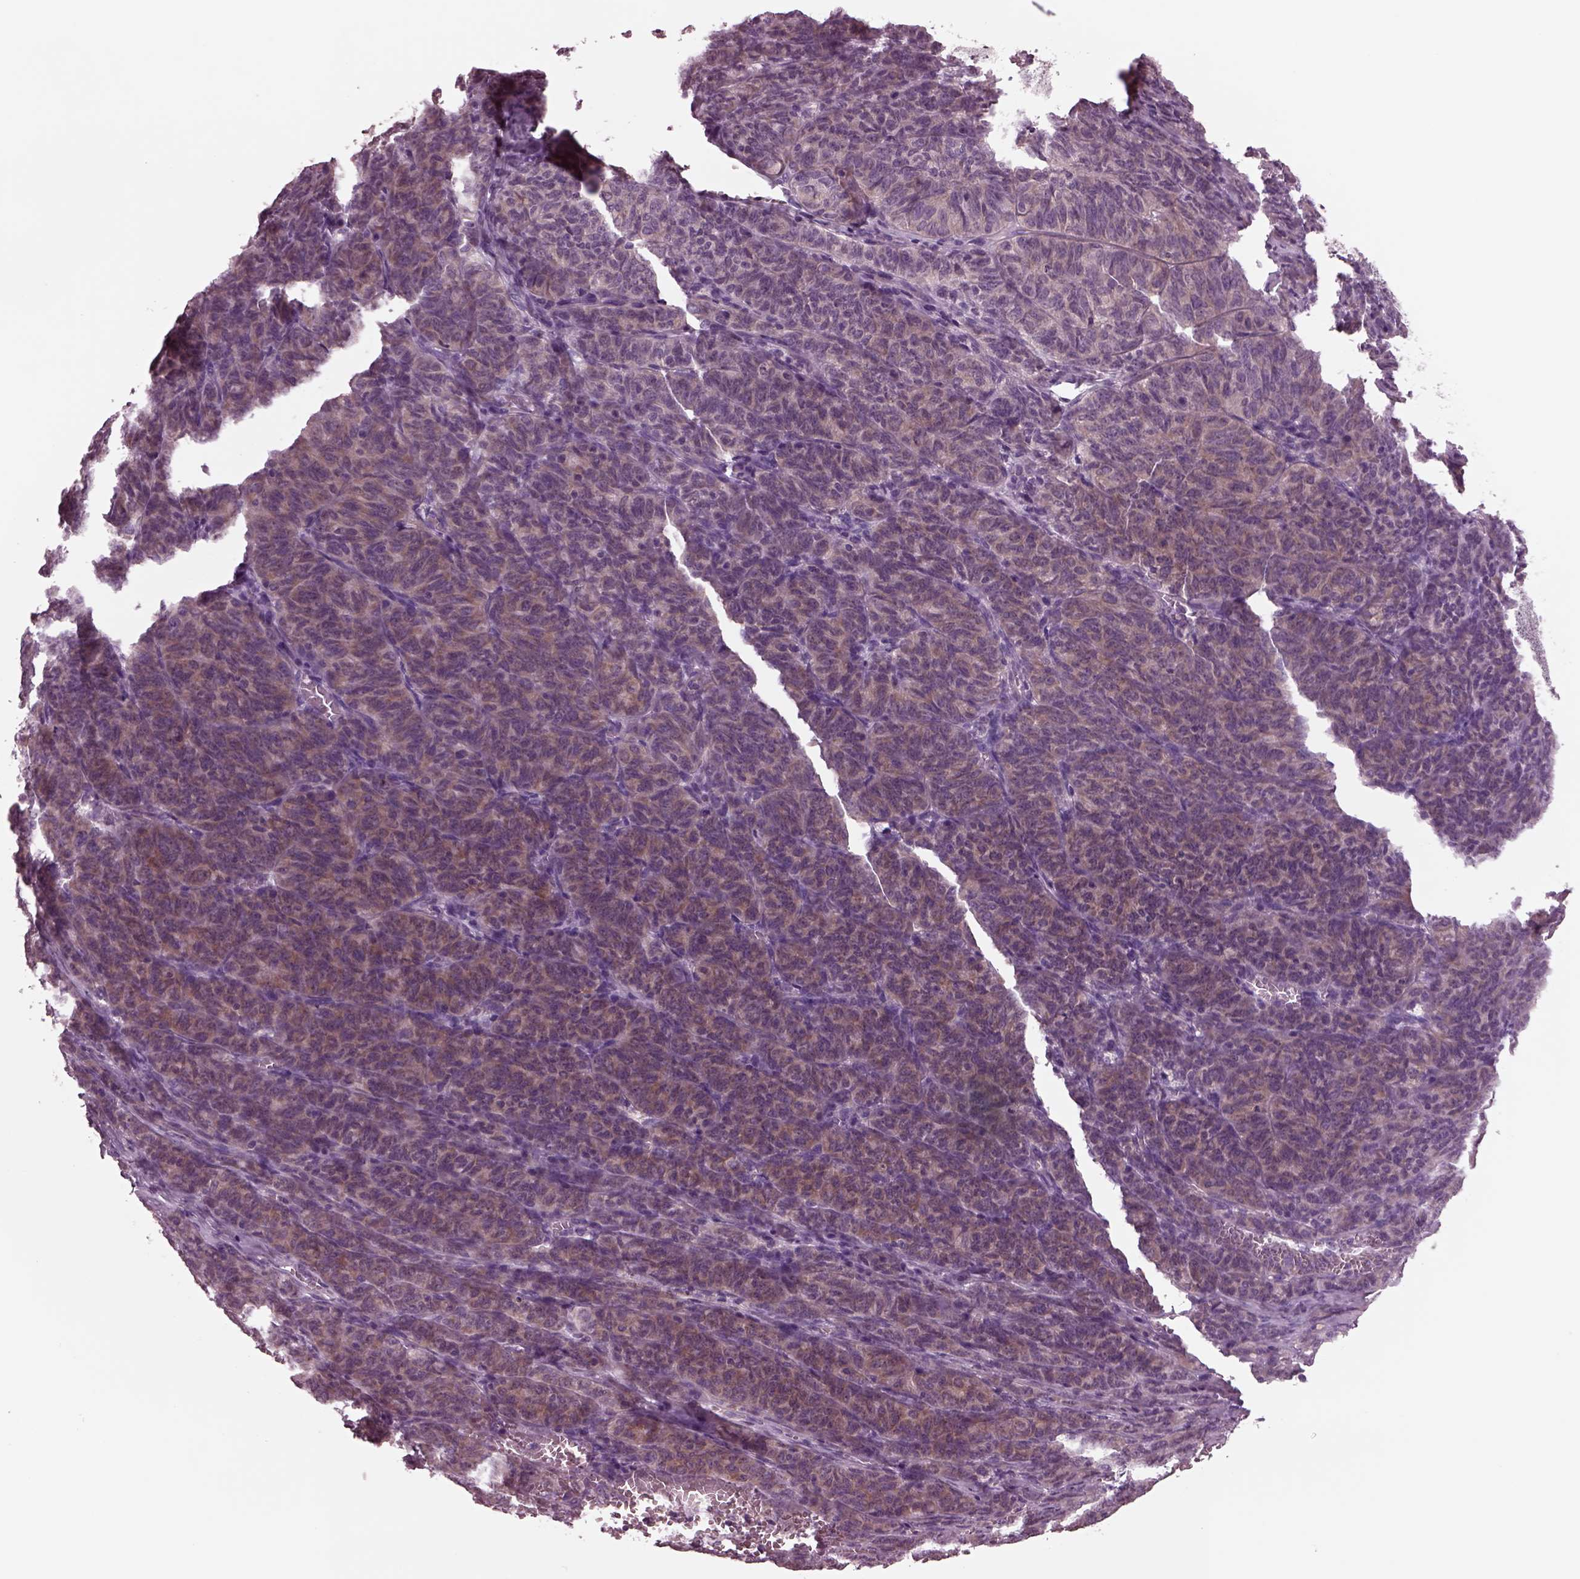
{"staining": {"intensity": "weak", "quantity": ">75%", "location": "cytoplasmic/membranous"}, "tissue": "ovarian cancer", "cell_type": "Tumor cells", "image_type": "cancer", "snomed": [{"axis": "morphology", "description": "Carcinoma, endometroid"}, {"axis": "topography", "description": "Ovary"}], "caption": "Protein positivity by immunohistochemistry (IHC) displays weak cytoplasmic/membranous positivity in approximately >75% of tumor cells in ovarian cancer (endometroid carcinoma).", "gene": "AP4M1", "patient": {"sex": "female", "age": 80}}